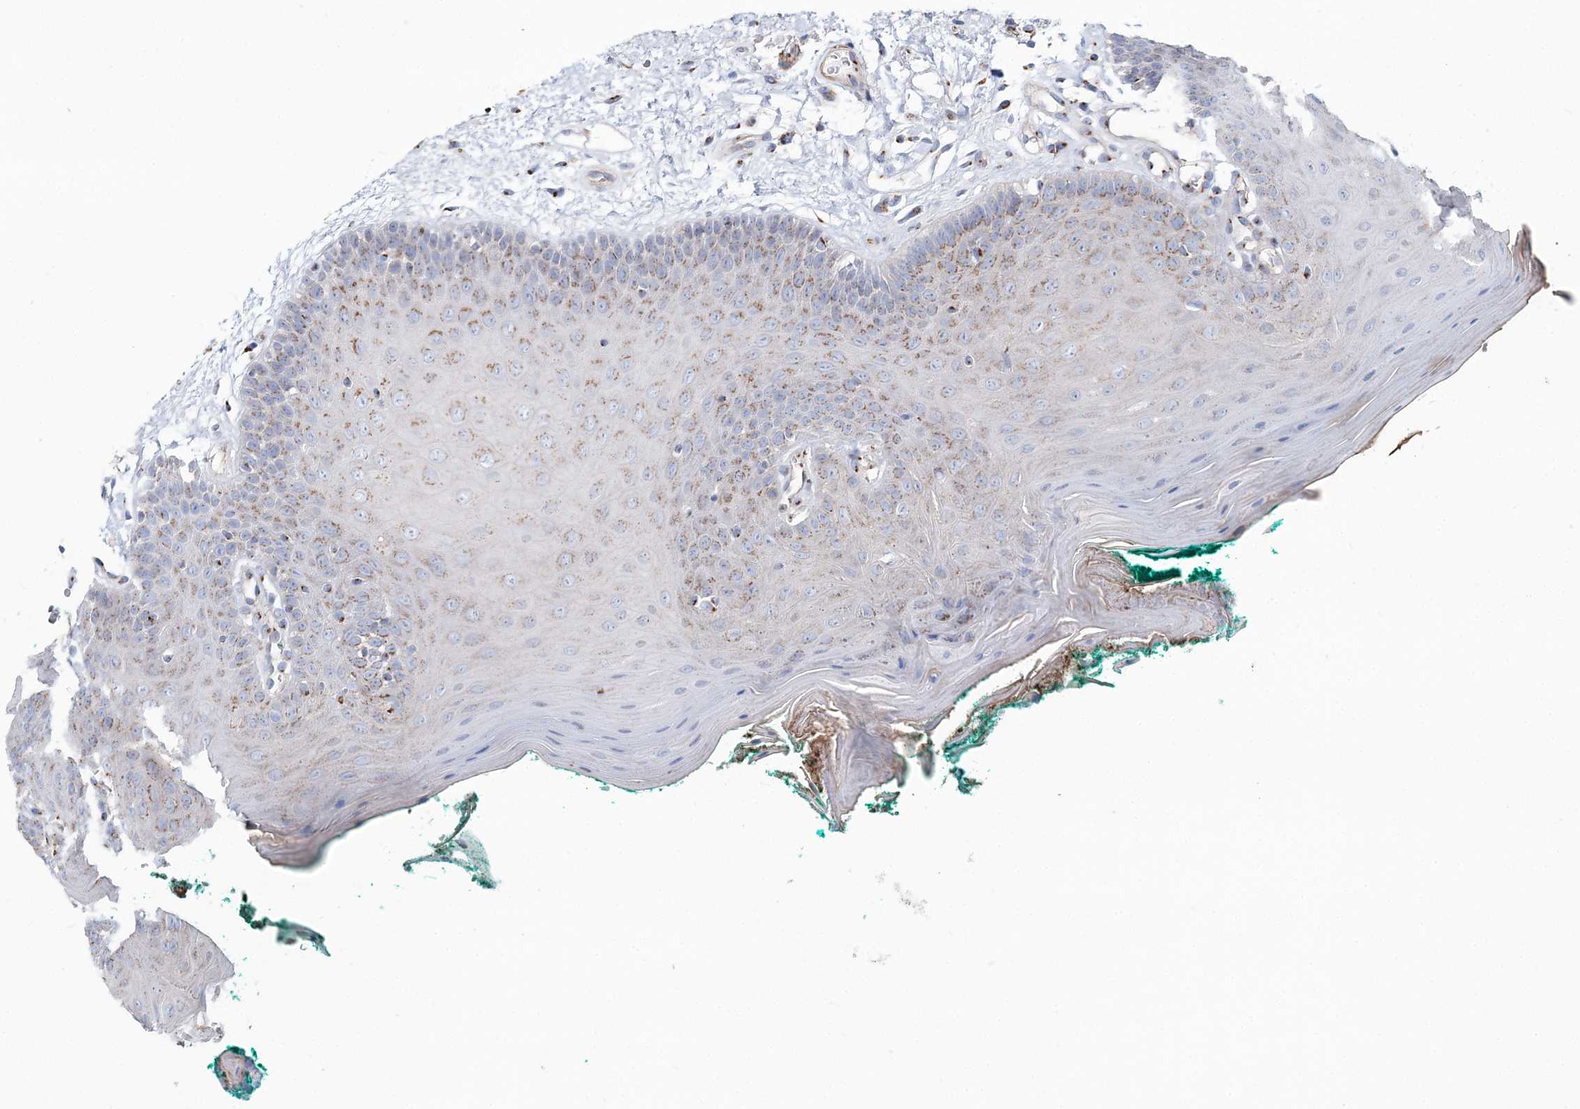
{"staining": {"intensity": "weak", "quantity": ">75%", "location": "cytoplasmic/membranous"}, "tissue": "oral mucosa", "cell_type": "Squamous epithelial cells", "image_type": "normal", "snomed": [{"axis": "morphology", "description": "Normal tissue, NOS"}, {"axis": "topography", "description": "Skeletal muscle"}, {"axis": "topography", "description": "Oral tissue"}], "caption": "Immunohistochemical staining of unremarkable oral mucosa exhibits >75% levels of weak cytoplasmic/membranous protein positivity in approximately >75% of squamous epithelial cells. The protein of interest is stained brown, and the nuclei are stained in blue (DAB (3,3'-diaminobenzidine) IHC with brightfield microscopy, high magnification).", "gene": "MAN1A2", "patient": {"sex": "male", "age": 58}}